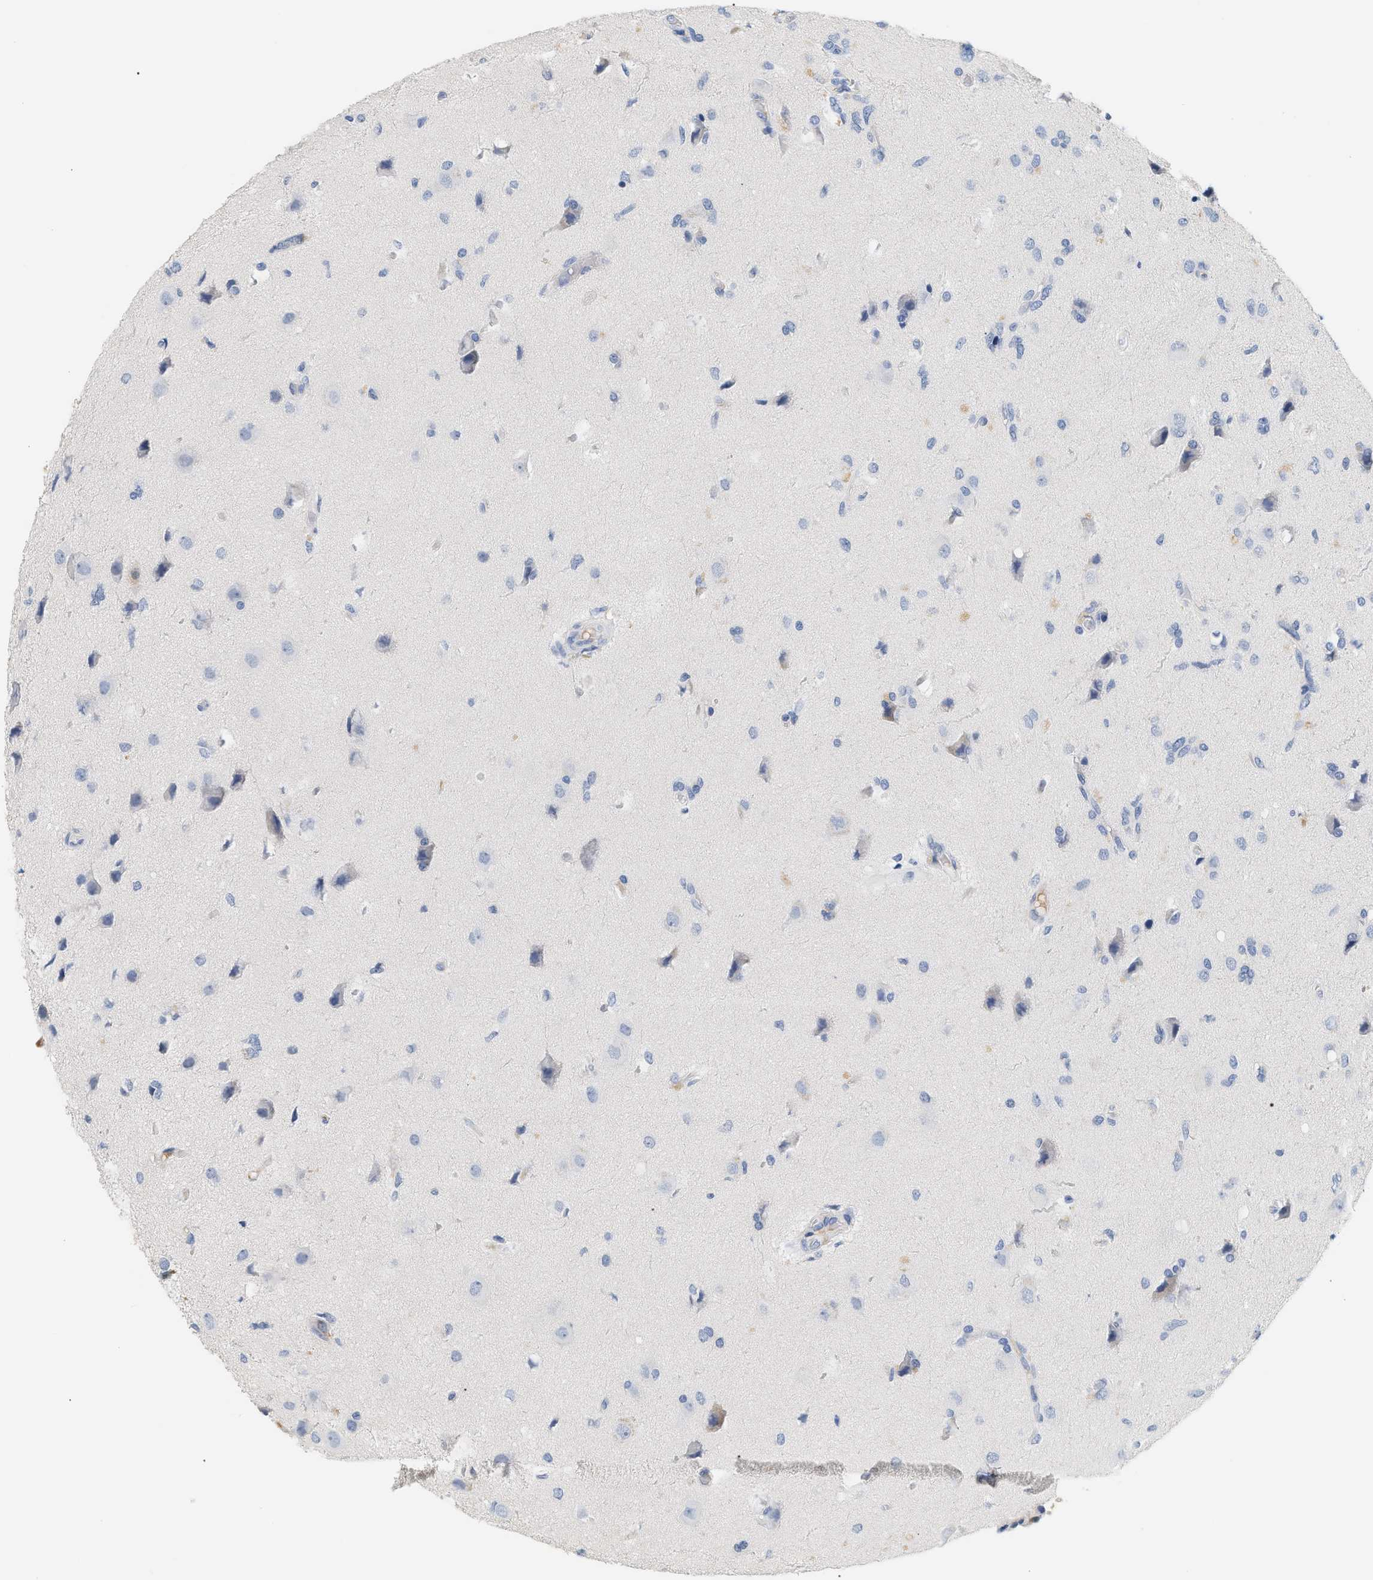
{"staining": {"intensity": "negative", "quantity": "none", "location": "none"}, "tissue": "glioma", "cell_type": "Tumor cells", "image_type": "cancer", "snomed": [{"axis": "morphology", "description": "Glioma, malignant, High grade"}, {"axis": "topography", "description": "Brain"}], "caption": "Tumor cells show no significant protein positivity in glioma.", "gene": "CFH", "patient": {"sex": "female", "age": 59}}